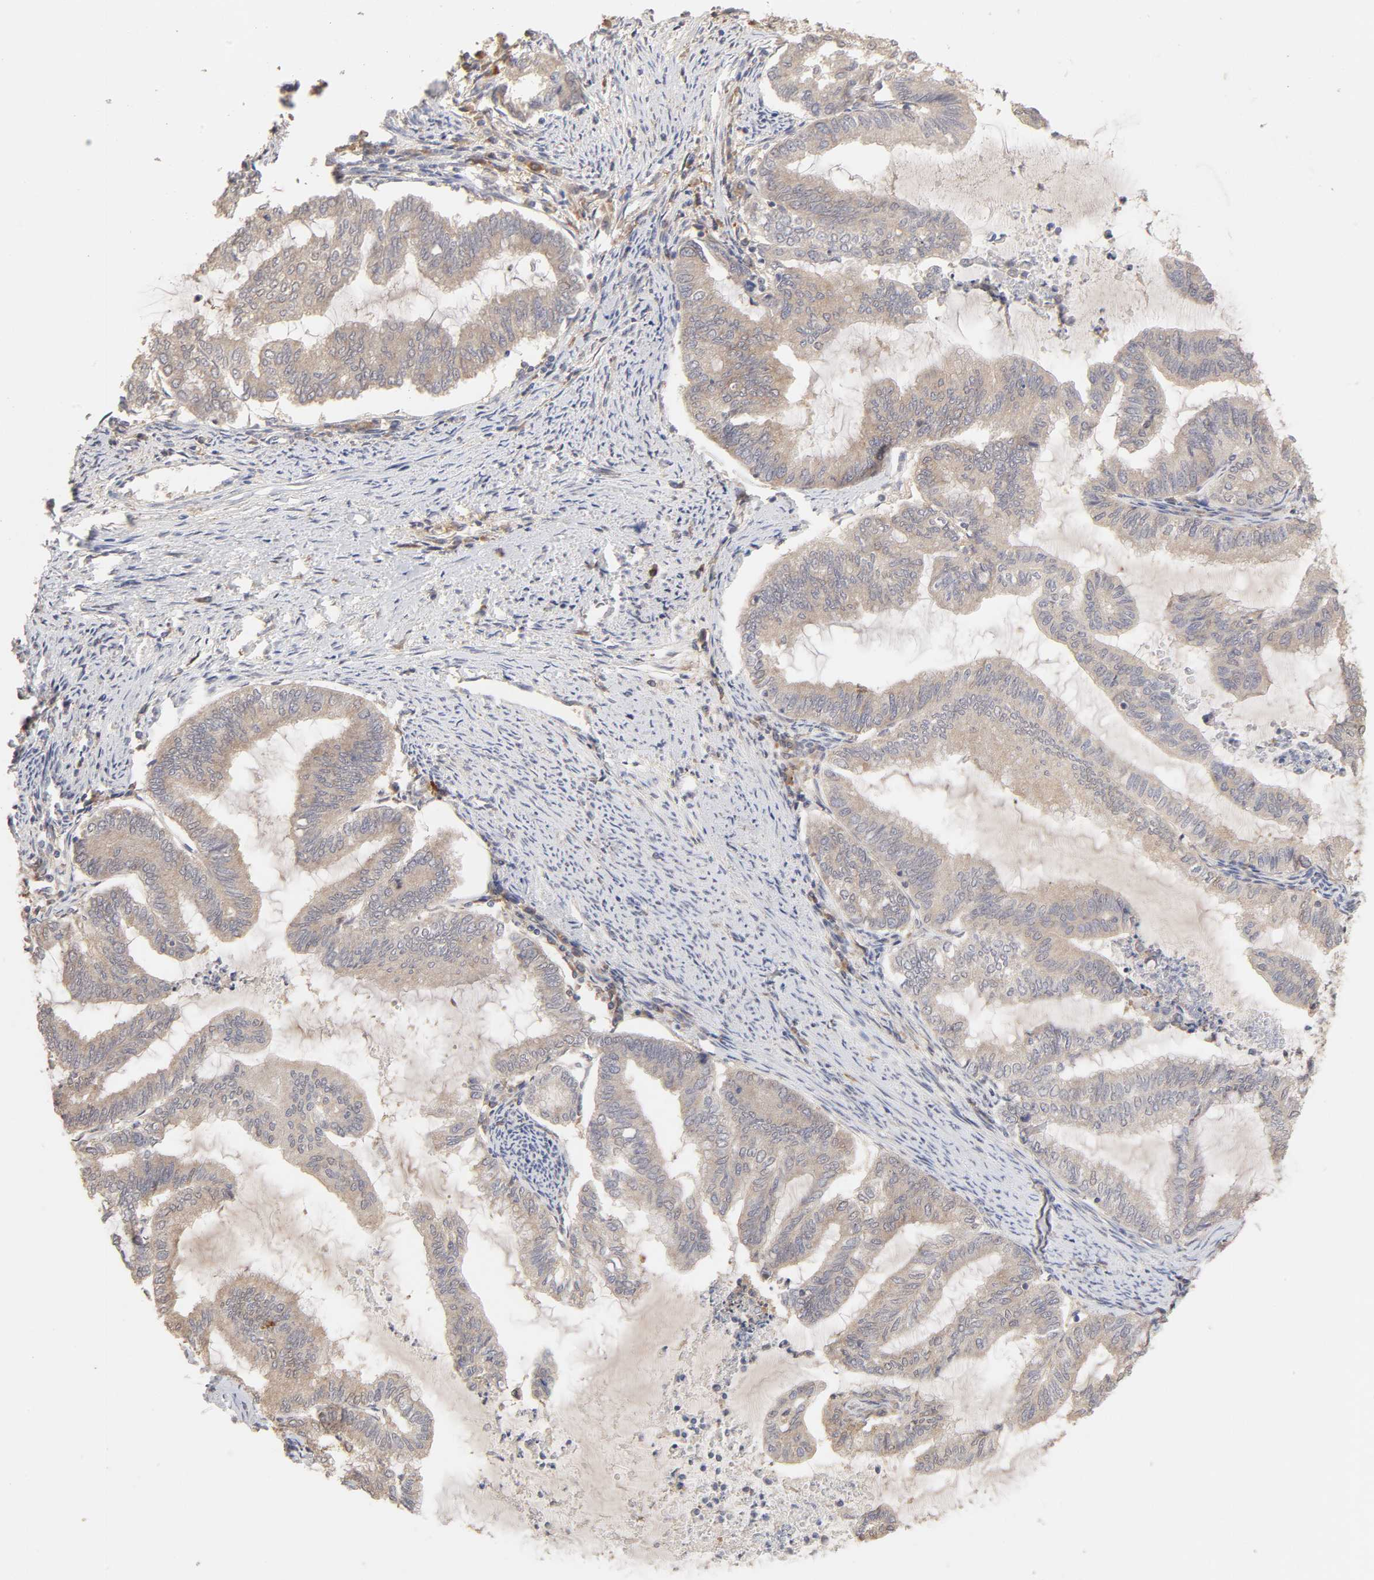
{"staining": {"intensity": "weak", "quantity": "25%-75%", "location": "cytoplasmic/membranous"}, "tissue": "endometrial cancer", "cell_type": "Tumor cells", "image_type": "cancer", "snomed": [{"axis": "morphology", "description": "Adenocarcinoma, NOS"}, {"axis": "topography", "description": "Endometrium"}], "caption": "The image displays staining of endometrial adenocarcinoma, revealing weak cytoplasmic/membranous protein staining (brown color) within tumor cells.", "gene": "AP1G2", "patient": {"sex": "female", "age": 79}}